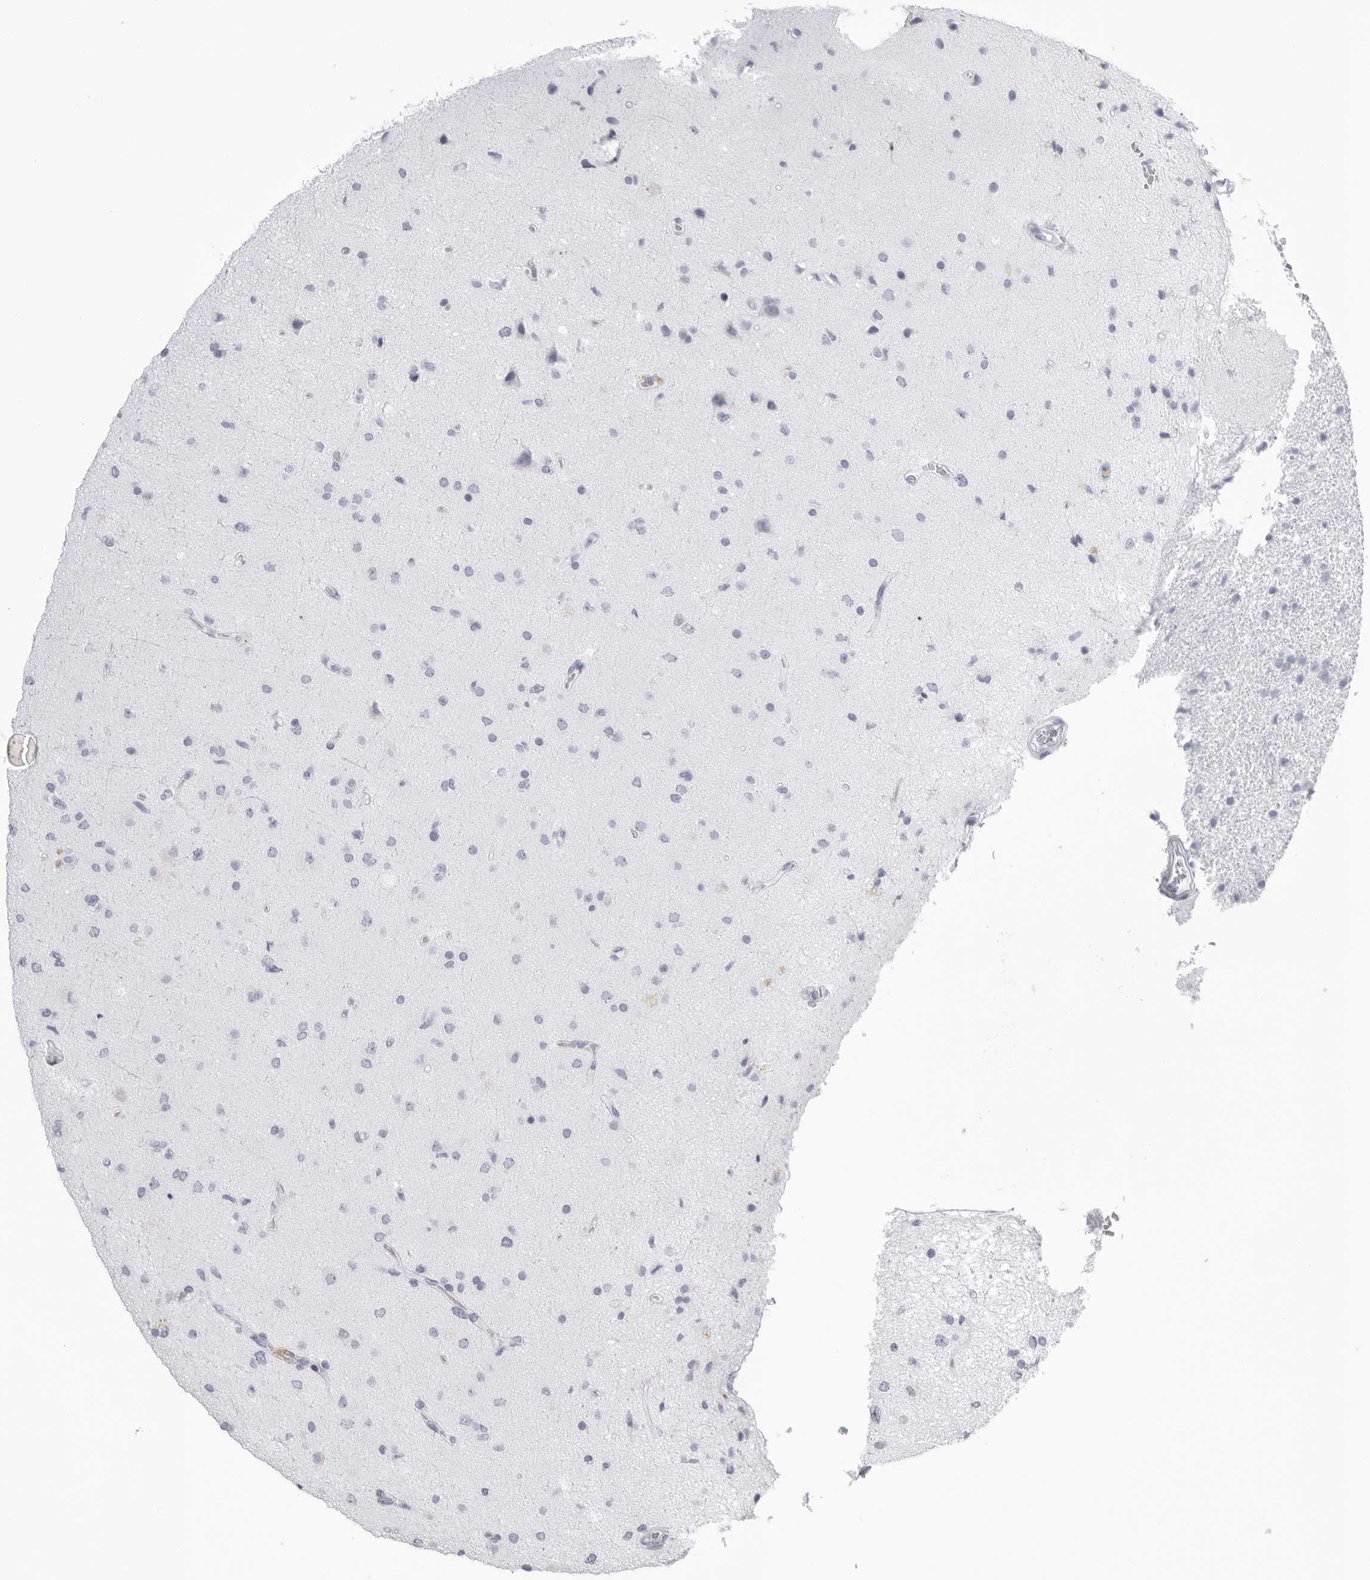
{"staining": {"intensity": "negative", "quantity": "none", "location": "none"}, "tissue": "glioma", "cell_type": "Tumor cells", "image_type": "cancer", "snomed": [{"axis": "morphology", "description": "Glioma, malignant, High grade"}, {"axis": "topography", "description": "Brain"}], "caption": "Tumor cells show no significant staining in glioma.", "gene": "KLK9", "patient": {"sex": "male", "age": 72}}